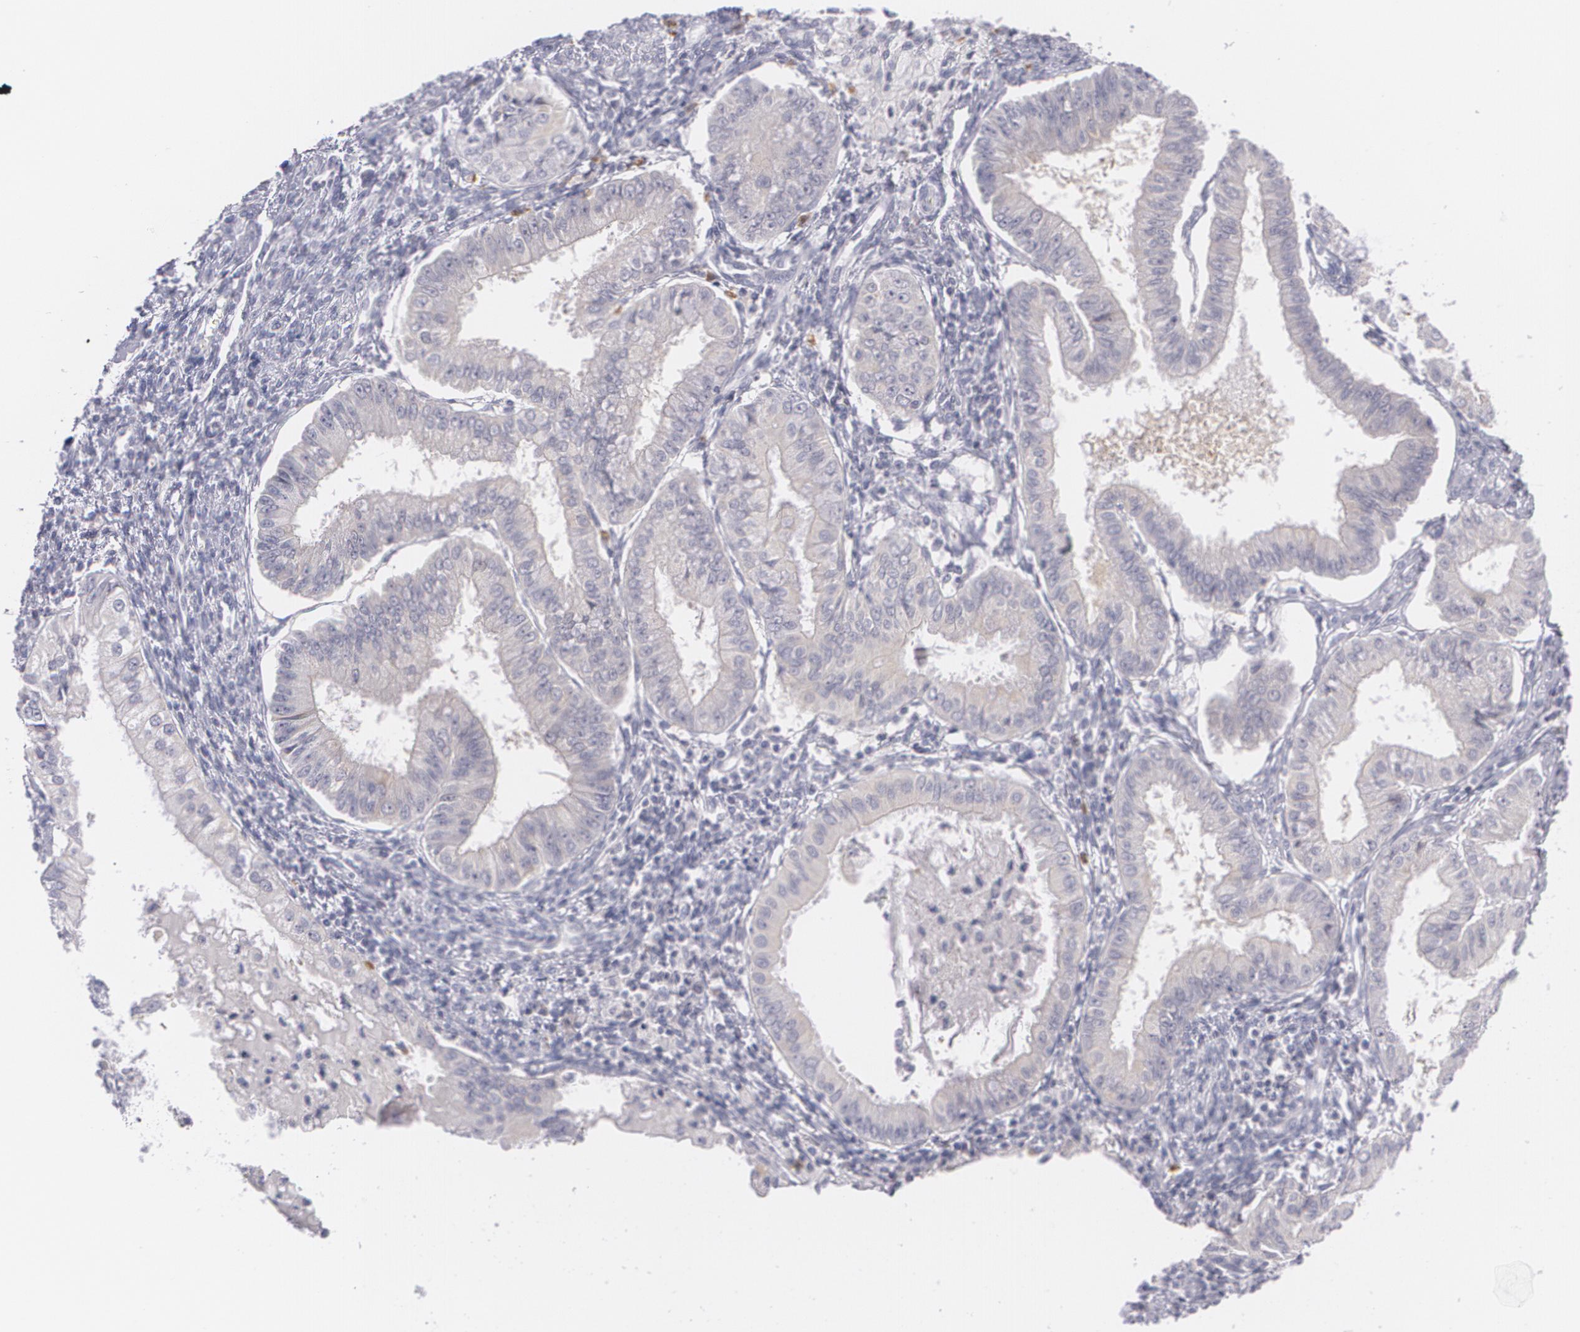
{"staining": {"intensity": "negative", "quantity": "none", "location": "none"}, "tissue": "endometrial cancer", "cell_type": "Tumor cells", "image_type": "cancer", "snomed": [{"axis": "morphology", "description": "Adenocarcinoma, NOS"}, {"axis": "topography", "description": "Endometrium"}], "caption": "A photomicrograph of human endometrial cancer is negative for staining in tumor cells.", "gene": "FAM181A", "patient": {"sex": "female", "age": 76}}